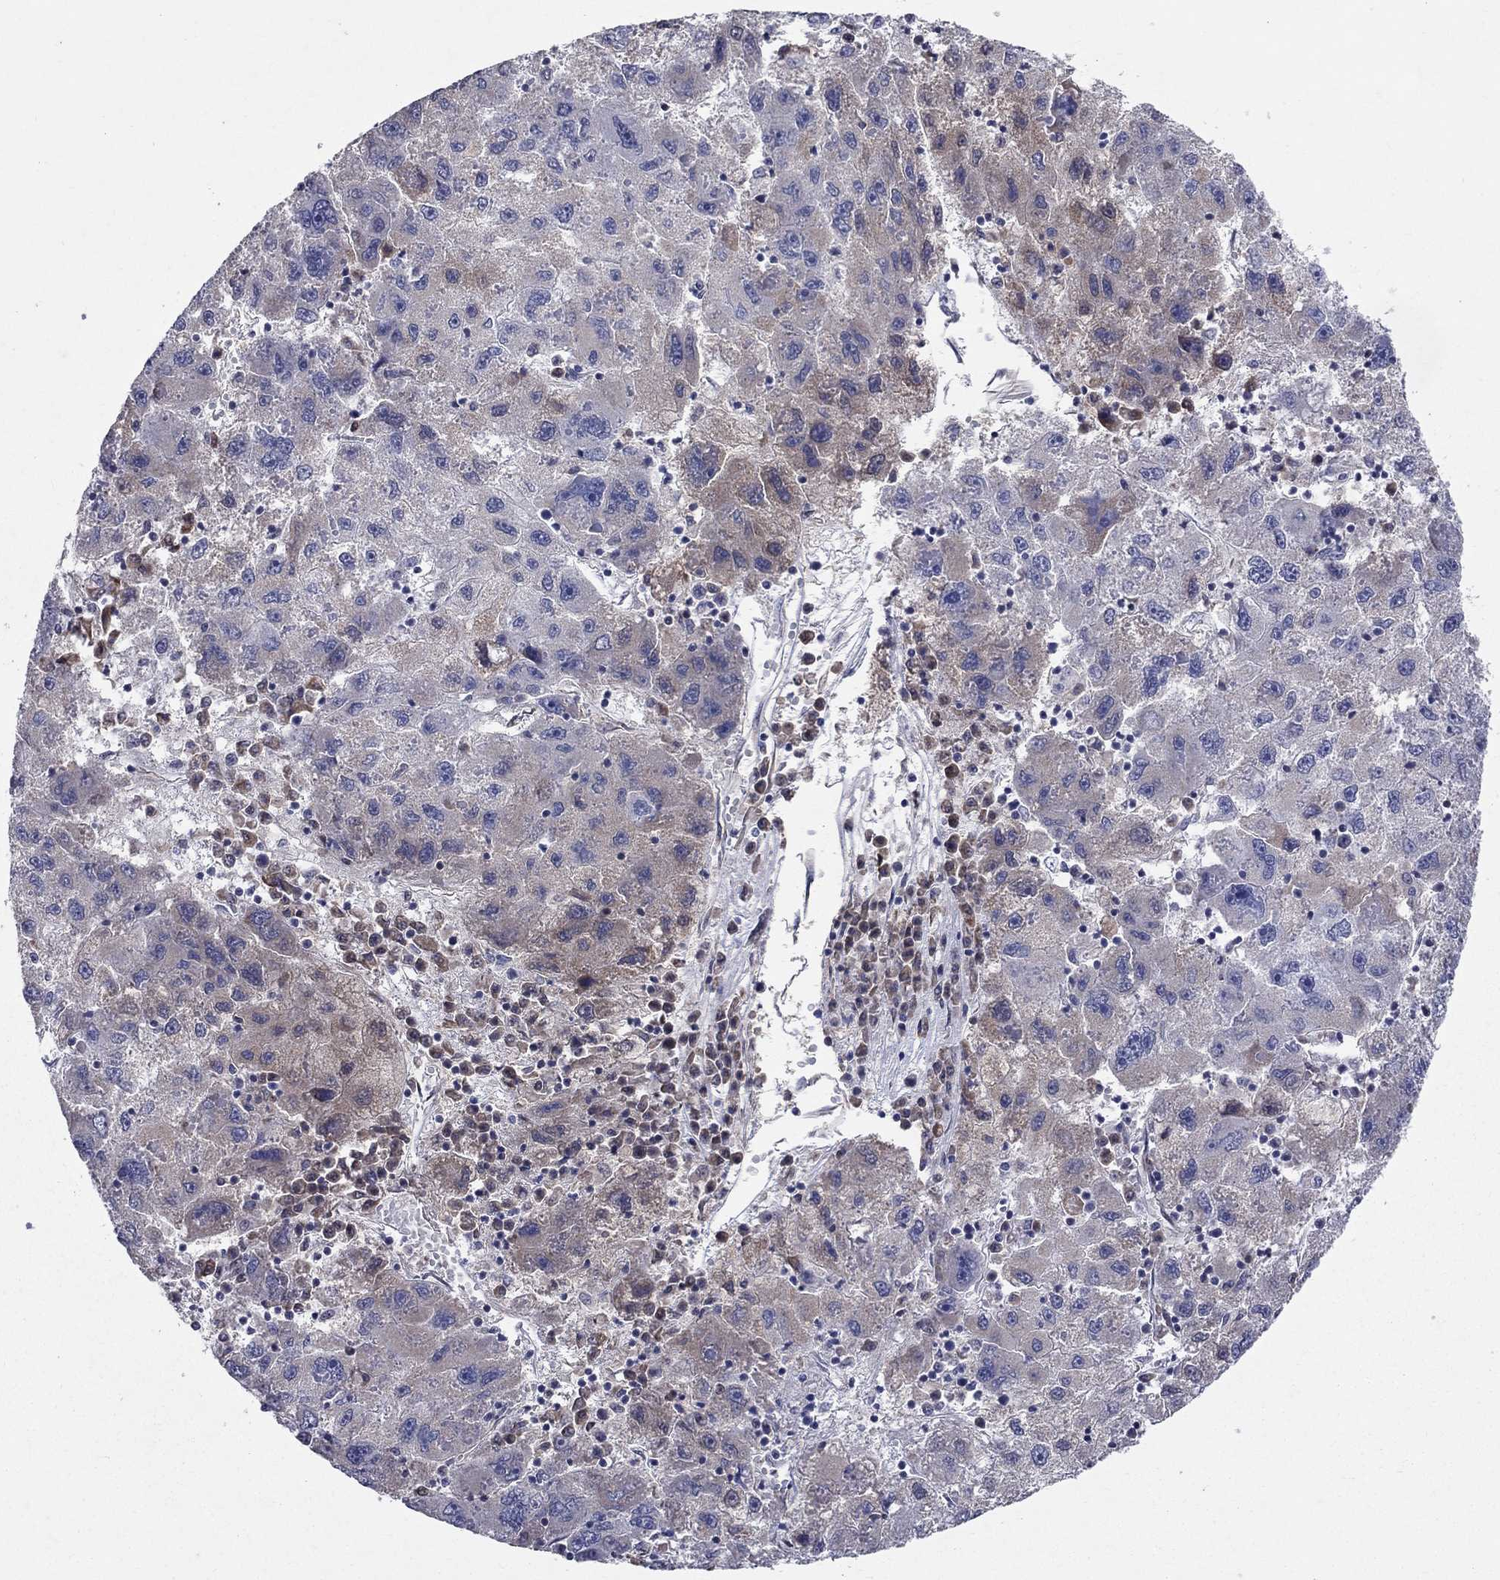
{"staining": {"intensity": "weak", "quantity": "<25%", "location": "cytoplasmic/membranous"}, "tissue": "liver cancer", "cell_type": "Tumor cells", "image_type": "cancer", "snomed": [{"axis": "morphology", "description": "Carcinoma, Hepatocellular, NOS"}, {"axis": "topography", "description": "Liver"}], "caption": "High magnification brightfield microscopy of liver cancer (hepatocellular carcinoma) stained with DAB (brown) and counterstained with hematoxylin (blue): tumor cells show no significant staining.", "gene": "SLC4A10", "patient": {"sex": "male", "age": 75}}